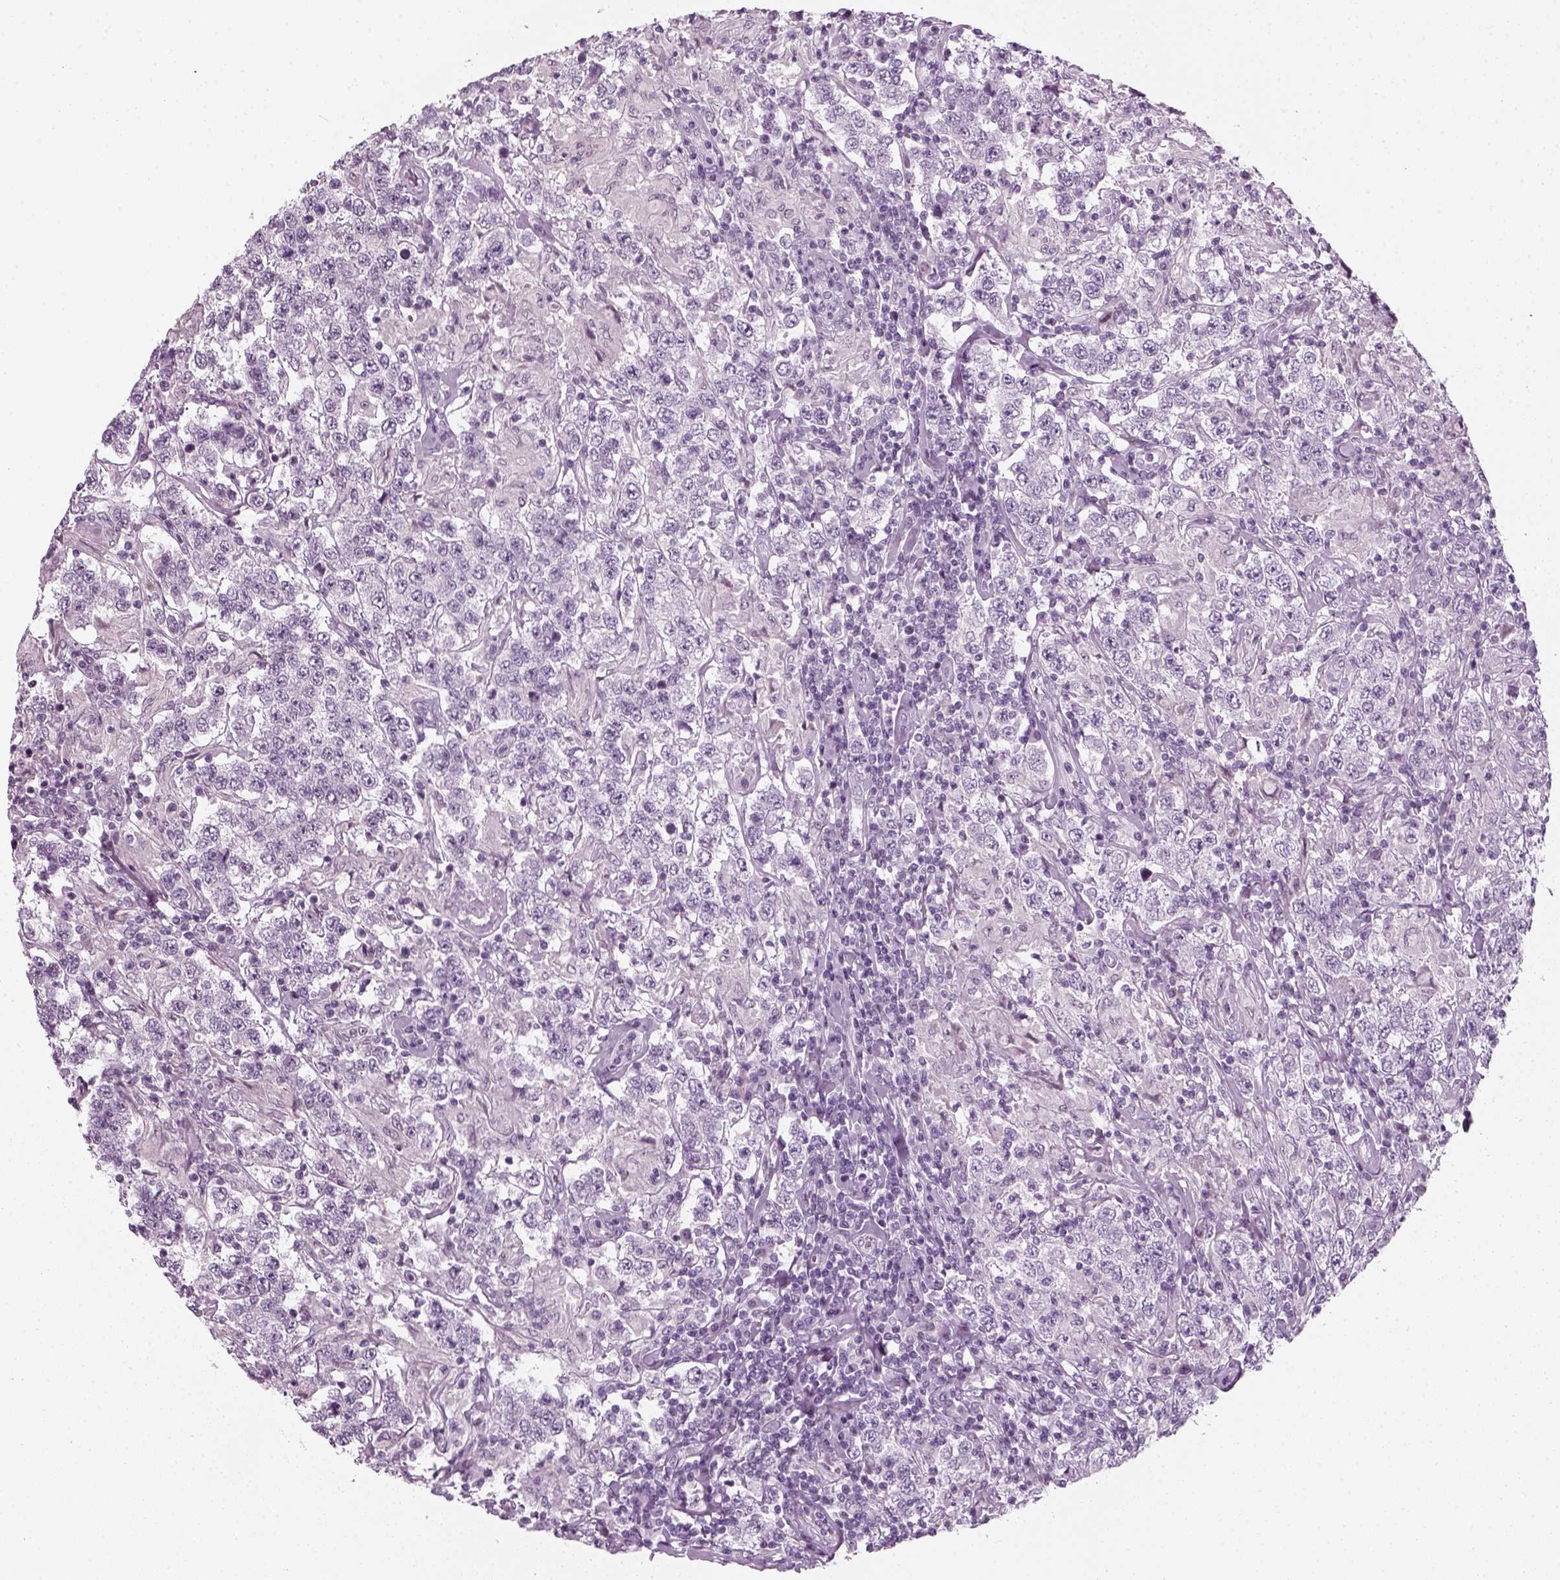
{"staining": {"intensity": "negative", "quantity": "none", "location": "none"}, "tissue": "testis cancer", "cell_type": "Tumor cells", "image_type": "cancer", "snomed": [{"axis": "morphology", "description": "Seminoma, NOS"}, {"axis": "morphology", "description": "Carcinoma, Embryonal, NOS"}, {"axis": "topography", "description": "Testis"}], "caption": "IHC of human testis cancer (seminoma) shows no positivity in tumor cells.", "gene": "KRT75", "patient": {"sex": "male", "age": 41}}